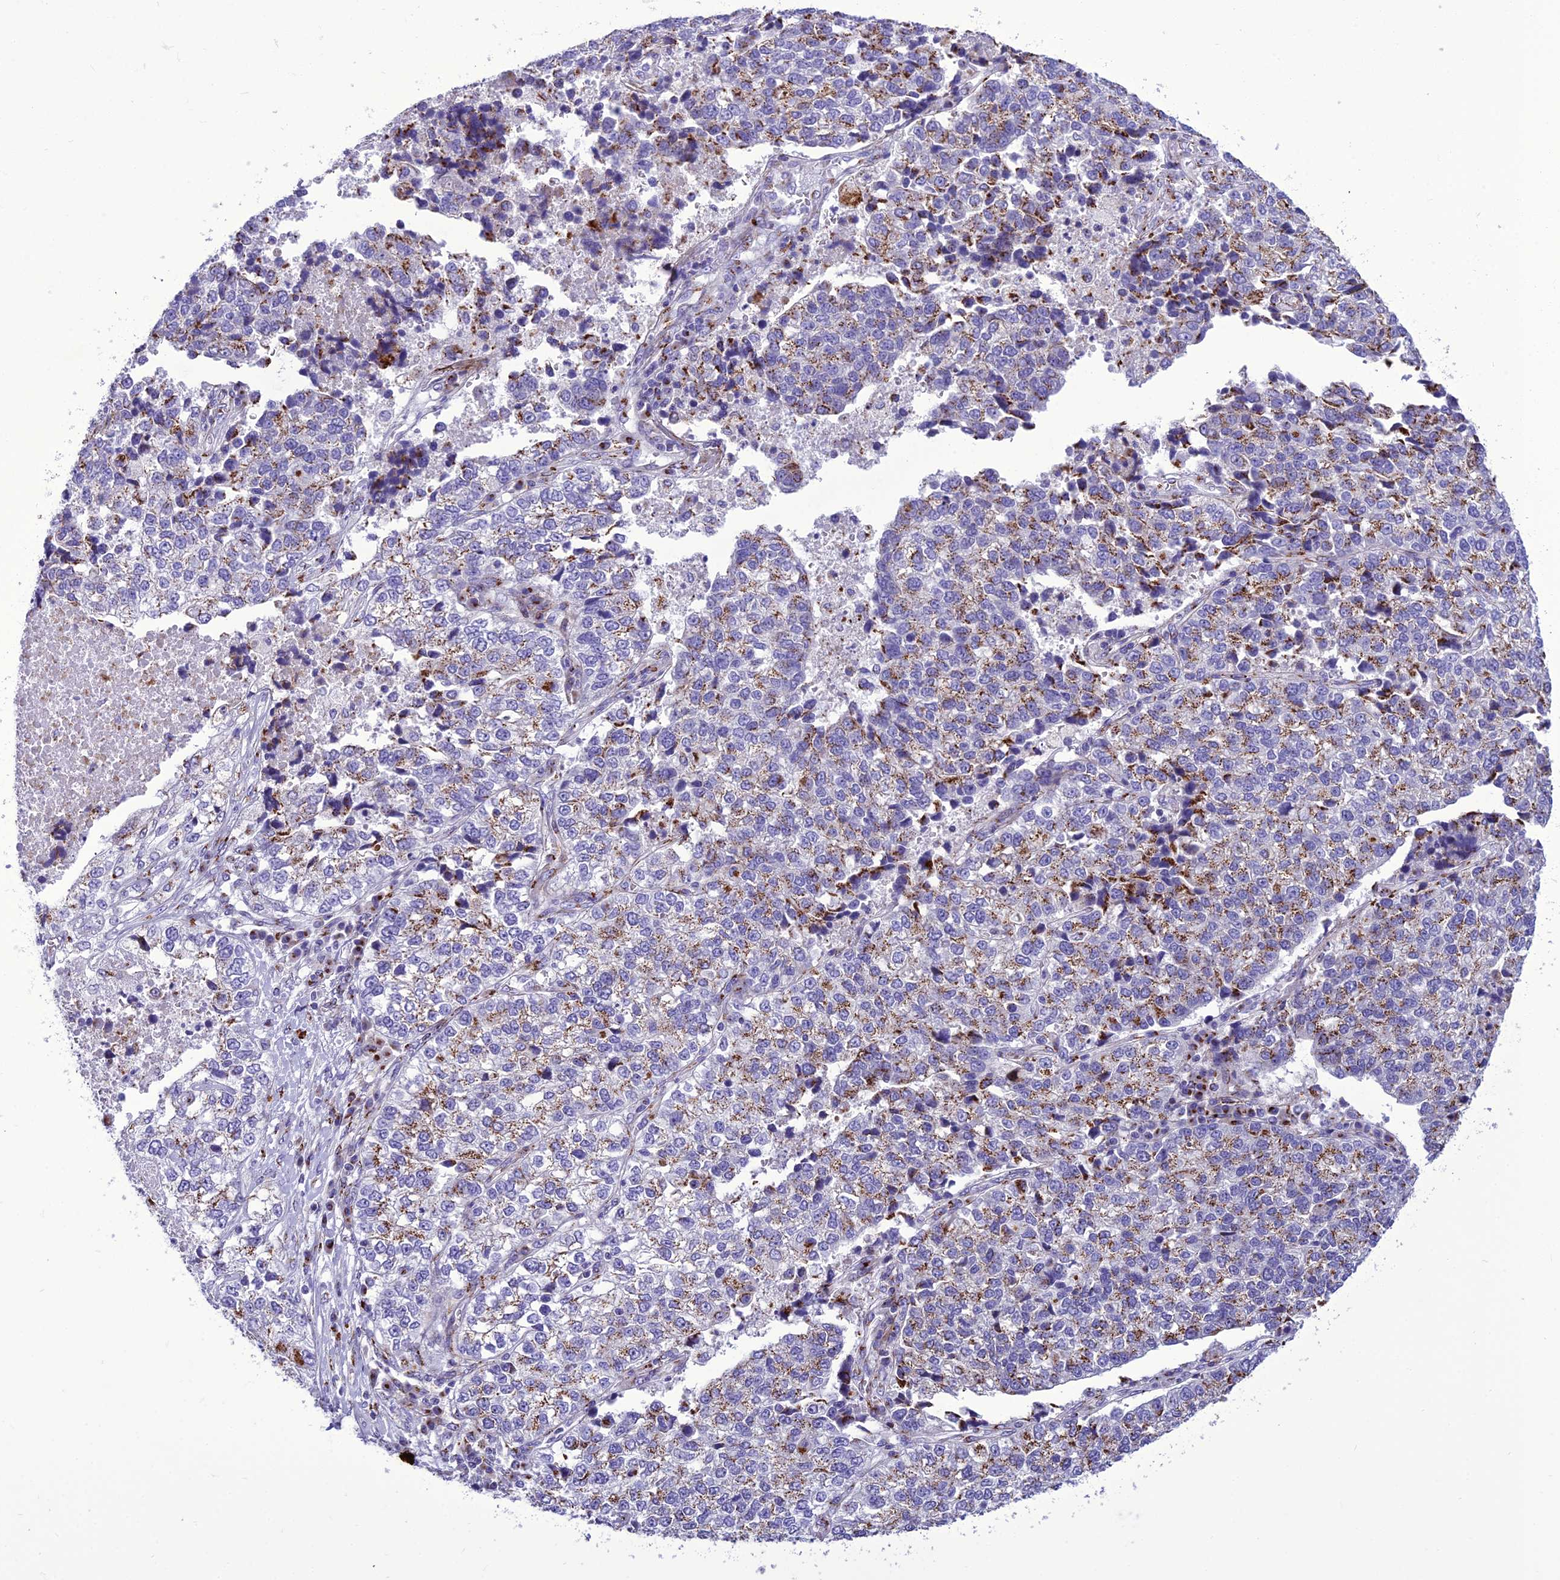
{"staining": {"intensity": "moderate", "quantity": "25%-75%", "location": "cytoplasmic/membranous"}, "tissue": "lung cancer", "cell_type": "Tumor cells", "image_type": "cancer", "snomed": [{"axis": "morphology", "description": "Adenocarcinoma, NOS"}, {"axis": "topography", "description": "Lung"}], "caption": "Immunohistochemical staining of adenocarcinoma (lung) shows medium levels of moderate cytoplasmic/membranous staining in about 25%-75% of tumor cells.", "gene": "GOLM2", "patient": {"sex": "male", "age": 49}}